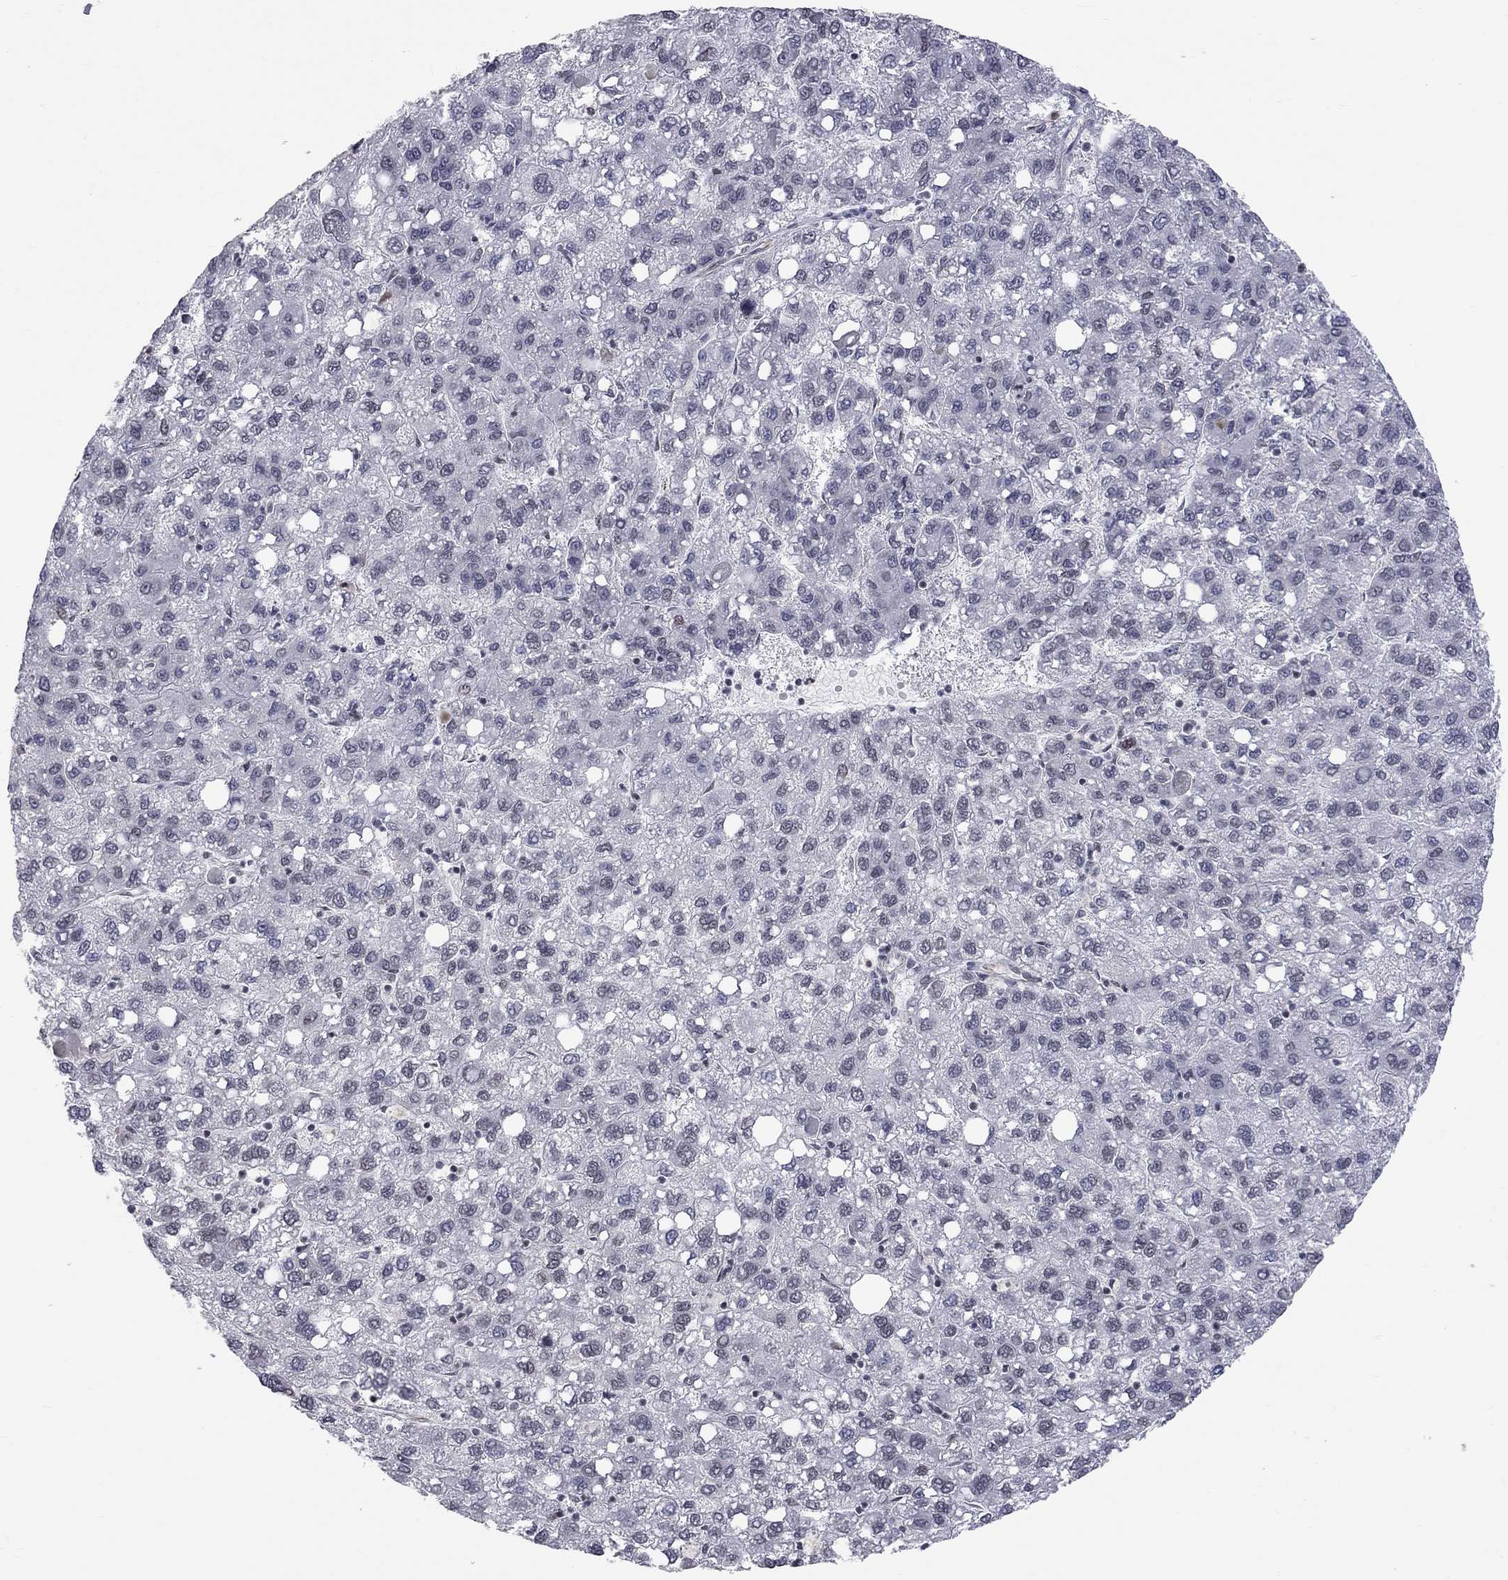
{"staining": {"intensity": "negative", "quantity": "none", "location": "none"}, "tissue": "liver cancer", "cell_type": "Tumor cells", "image_type": "cancer", "snomed": [{"axis": "morphology", "description": "Carcinoma, Hepatocellular, NOS"}, {"axis": "topography", "description": "Liver"}], "caption": "Micrograph shows no significant protein staining in tumor cells of liver cancer.", "gene": "MTNR1B", "patient": {"sex": "female", "age": 82}}